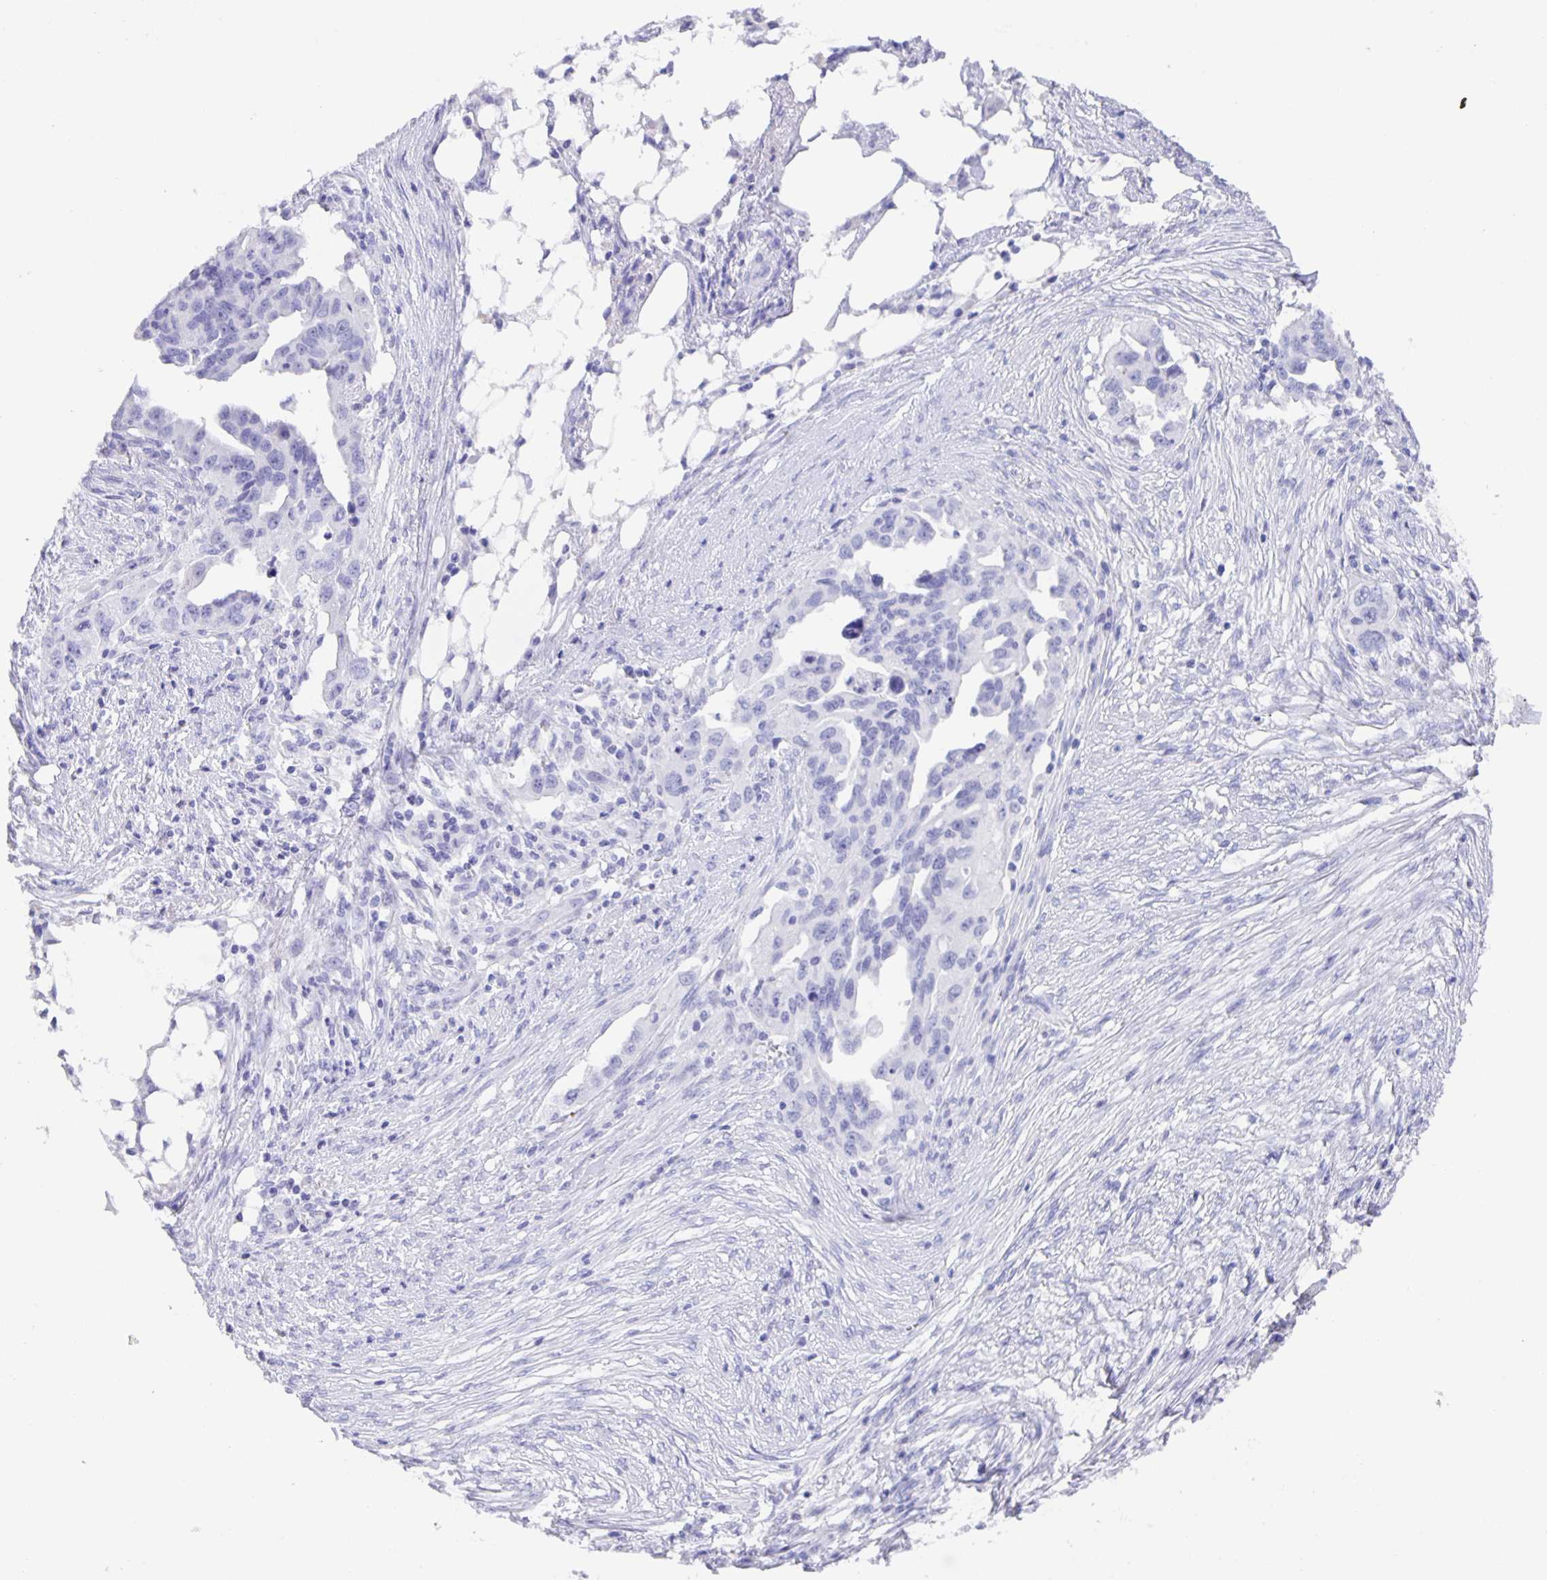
{"staining": {"intensity": "negative", "quantity": "none", "location": "none"}, "tissue": "ovarian cancer", "cell_type": "Tumor cells", "image_type": "cancer", "snomed": [{"axis": "morphology", "description": "Carcinoma, endometroid"}, {"axis": "morphology", "description": "Cystadenocarcinoma, serous, NOS"}, {"axis": "topography", "description": "Ovary"}], "caption": "Immunohistochemistry (IHC) image of ovarian cancer (serous cystadenocarcinoma) stained for a protein (brown), which displays no positivity in tumor cells.", "gene": "GUCA2A", "patient": {"sex": "female", "age": 45}}